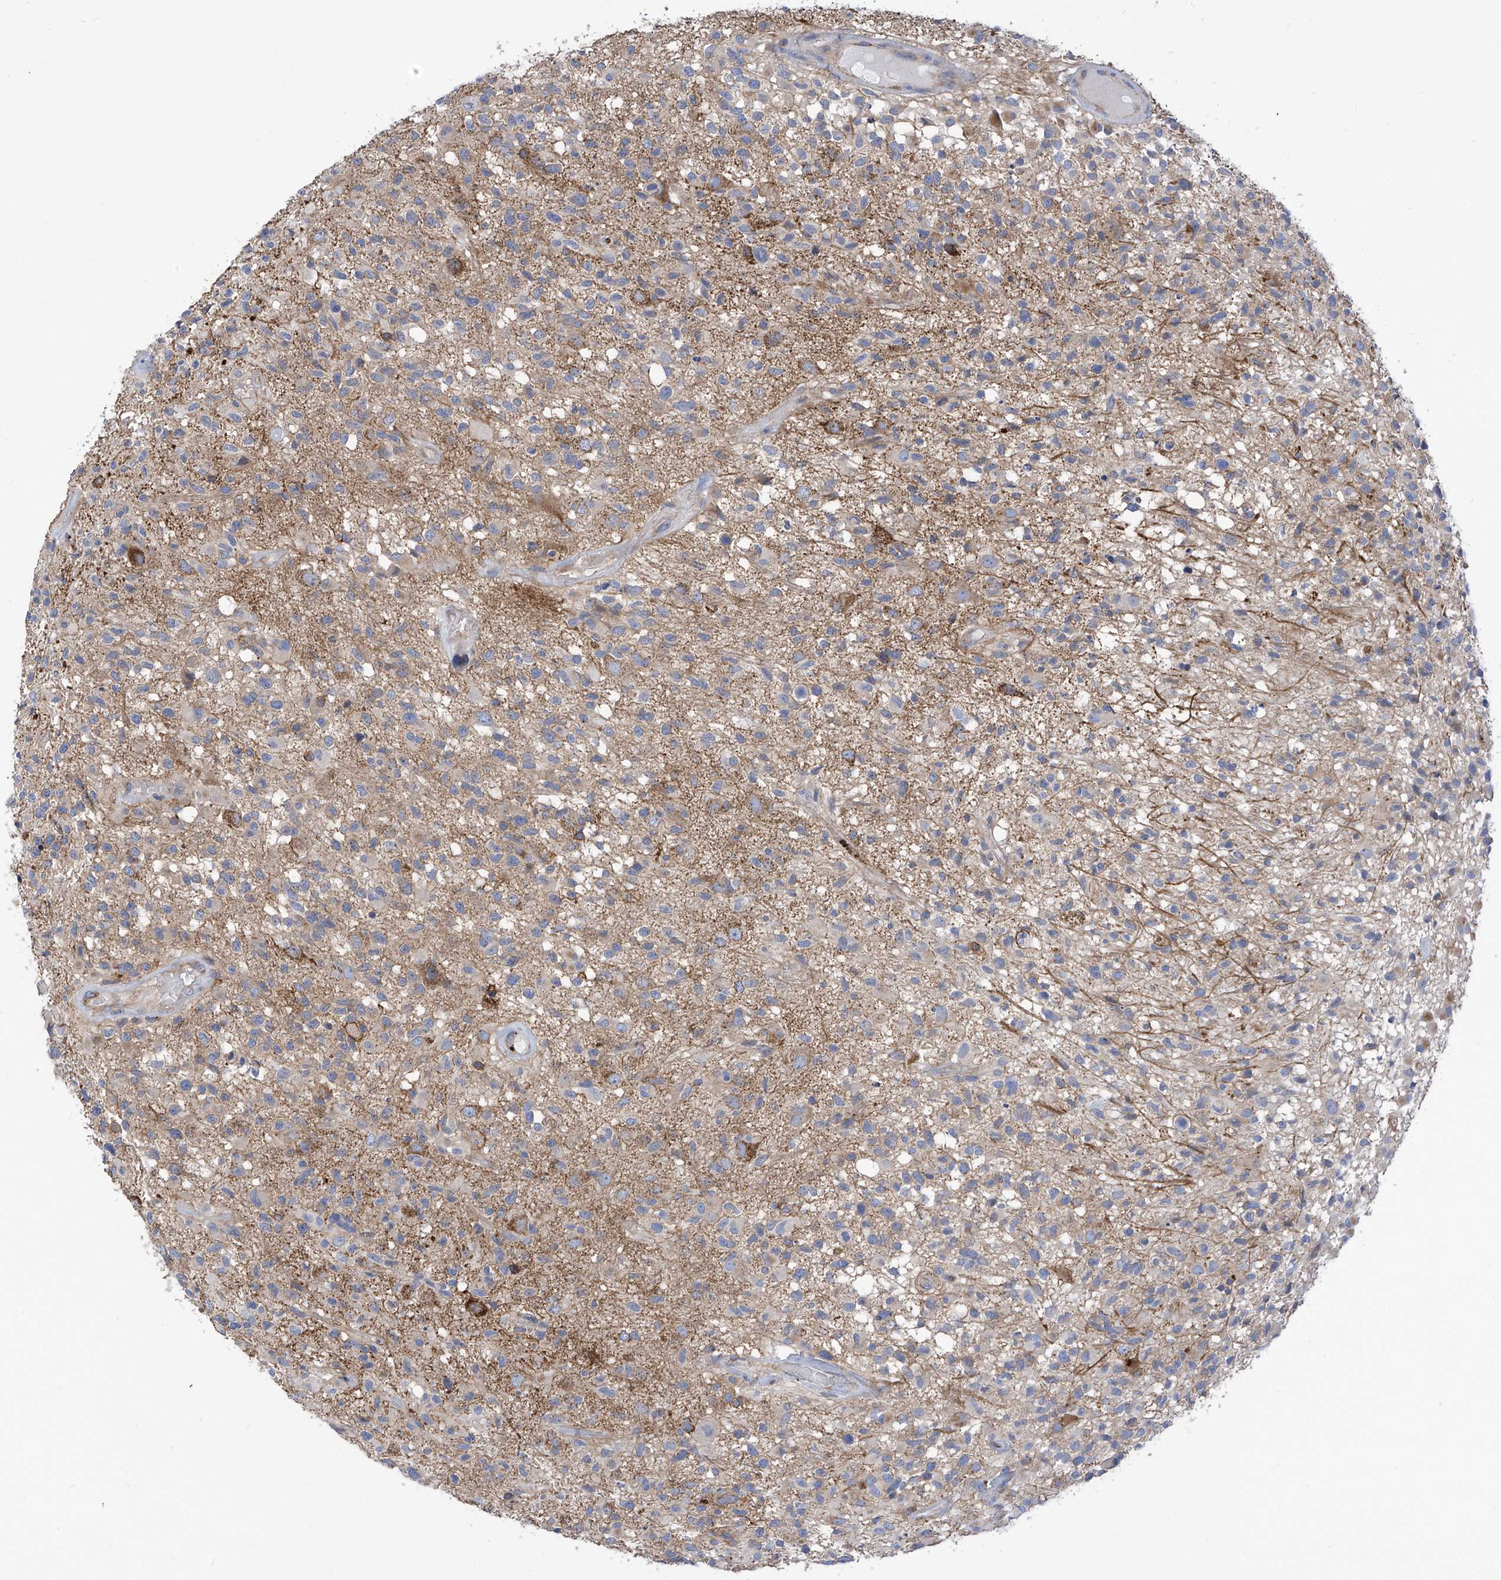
{"staining": {"intensity": "weak", "quantity": "<25%", "location": "cytoplasmic/membranous"}, "tissue": "glioma", "cell_type": "Tumor cells", "image_type": "cancer", "snomed": [{"axis": "morphology", "description": "Glioma, malignant, High grade"}, {"axis": "morphology", "description": "Glioblastoma, NOS"}, {"axis": "topography", "description": "Brain"}], "caption": "There is no significant positivity in tumor cells of glioblastoma. Brightfield microscopy of immunohistochemistry (IHC) stained with DAB (3,3'-diaminobenzidine) (brown) and hematoxylin (blue), captured at high magnification.", "gene": "P2RX7", "patient": {"sex": "male", "age": 60}}